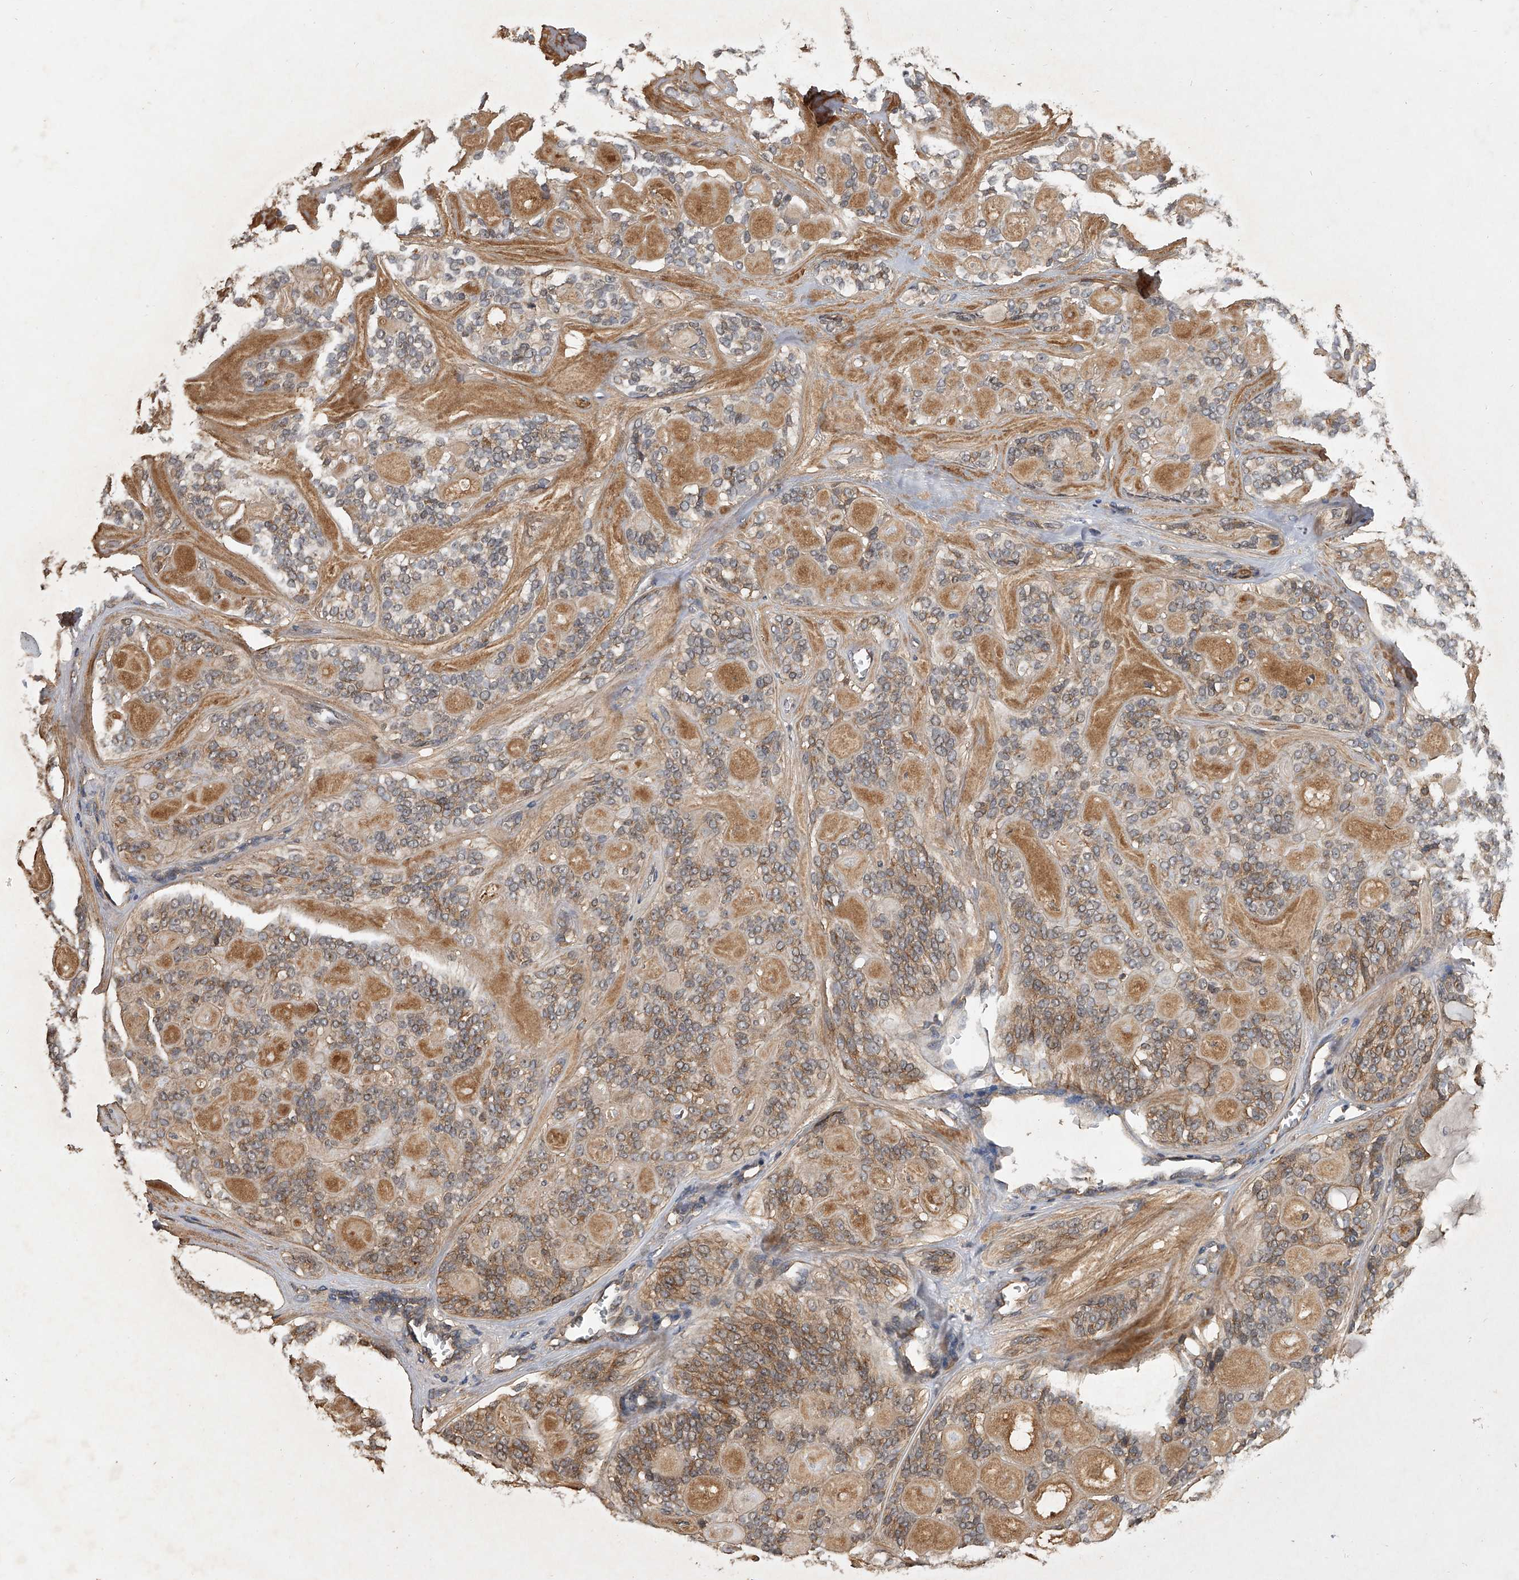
{"staining": {"intensity": "moderate", "quantity": "25%-75%", "location": "cytoplasmic/membranous"}, "tissue": "head and neck cancer", "cell_type": "Tumor cells", "image_type": "cancer", "snomed": [{"axis": "morphology", "description": "Adenocarcinoma, NOS"}, {"axis": "topography", "description": "Head-Neck"}], "caption": "Immunohistochemistry (IHC) (DAB (3,3'-diaminobenzidine)) staining of head and neck cancer (adenocarcinoma) shows moderate cytoplasmic/membranous protein staining in about 25%-75% of tumor cells.", "gene": "PTPRA", "patient": {"sex": "male", "age": 66}}